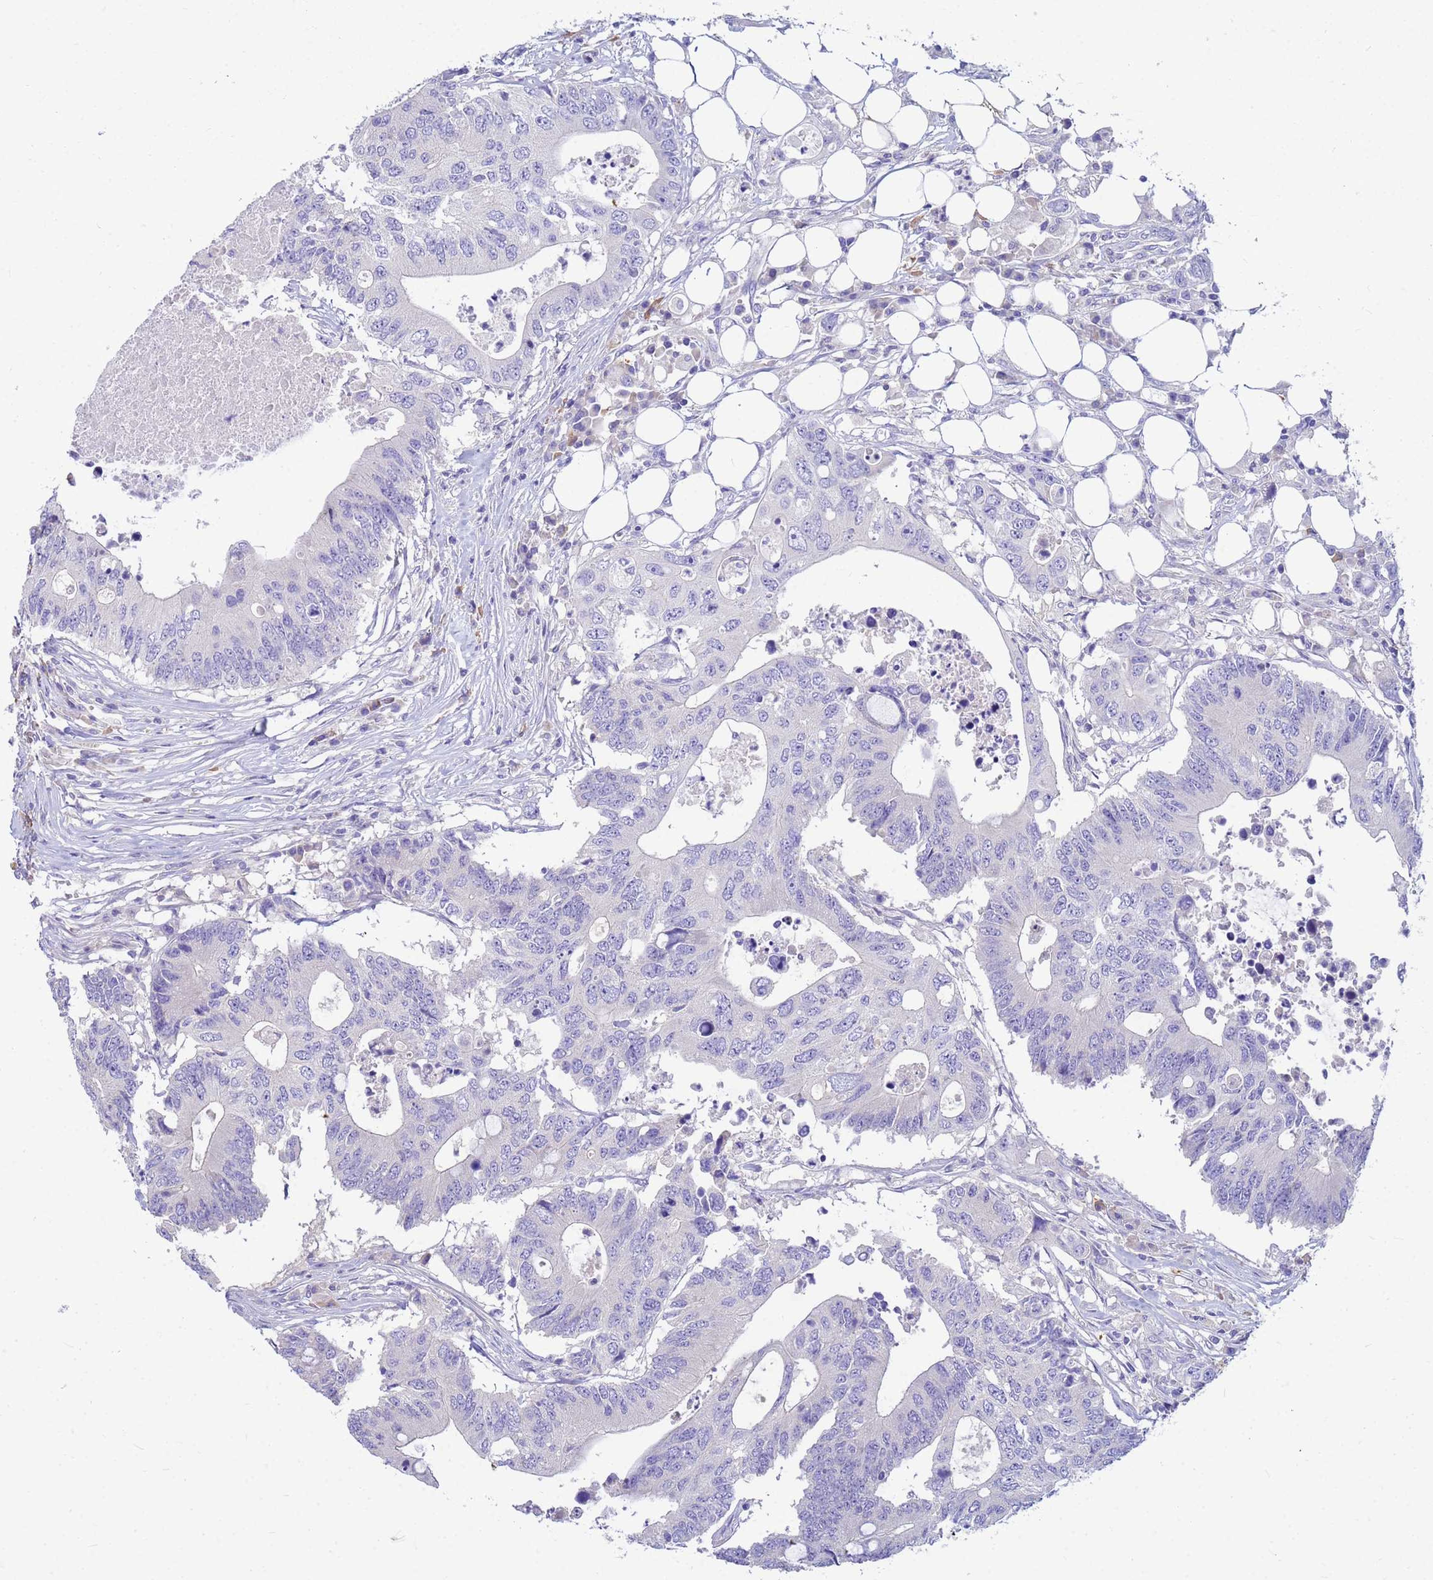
{"staining": {"intensity": "negative", "quantity": "none", "location": "none"}, "tissue": "colorectal cancer", "cell_type": "Tumor cells", "image_type": "cancer", "snomed": [{"axis": "morphology", "description": "Adenocarcinoma, NOS"}, {"axis": "topography", "description": "Colon"}], "caption": "Tumor cells are negative for brown protein staining in adenocarcinoma (colorectal).", "gene": "DPRX", "patient": {"sex": "male", "age": 71}}